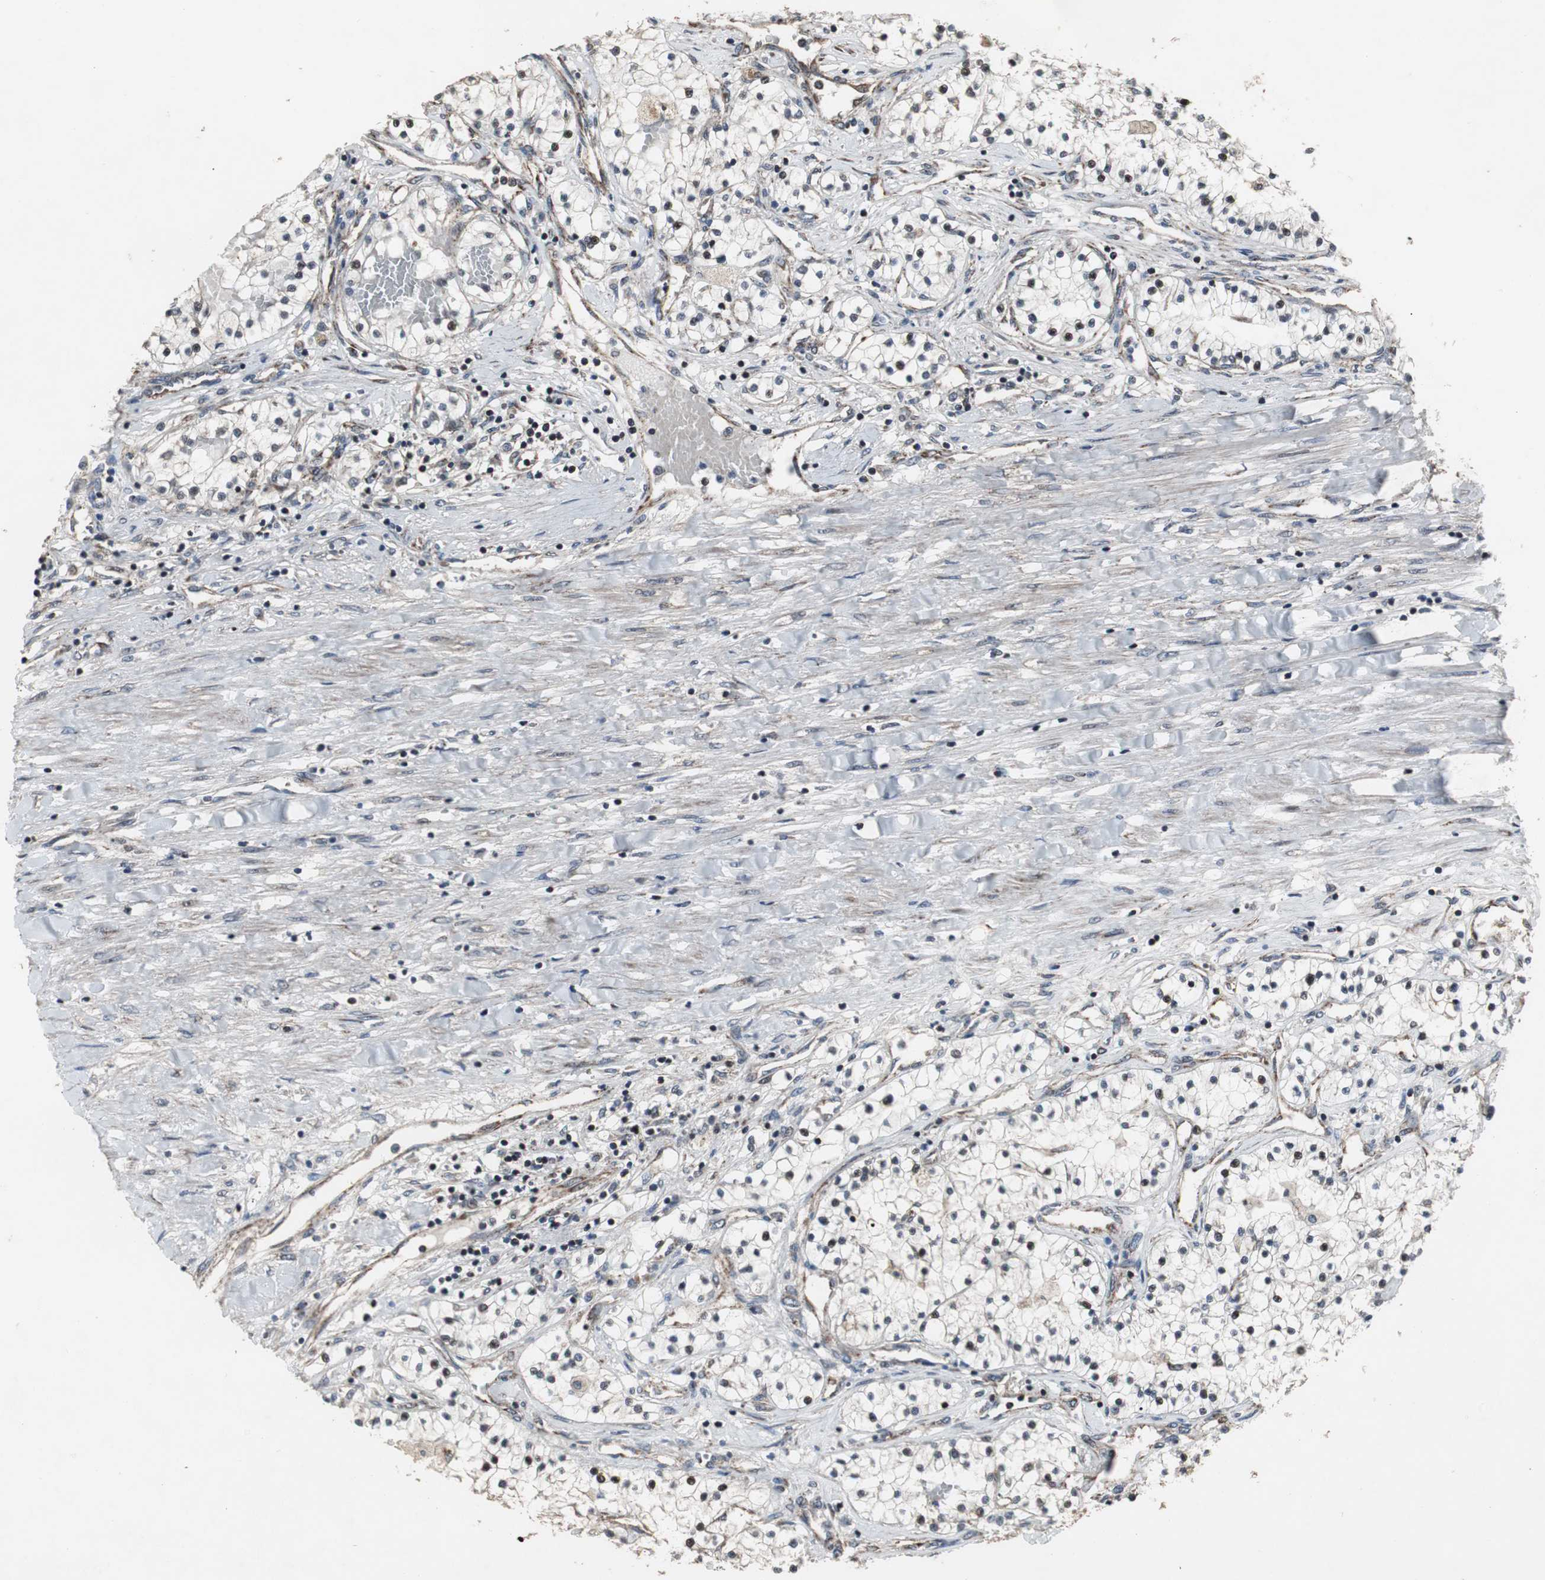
{"staining": {"intensity": "moderate", "quantity": "25%-75%", "location": "nuclear"}, "tissue": "renal cancer", "cell_type": "Tumor cells", "image_type": "cancer", "snomed": [{"axis": "morphology", "description": "Adenocarcinoma, NOS"}, {"axis": "topography", "description": "Kidney"}], "caption": "Renal cancer was stained to show a protein in brown. There is medium levels of moderate nuclear positivity in approximately 25%-75% of tumor cells.", "gene": "MRPL40", "patient": {"sex": "male", "age": 68}}